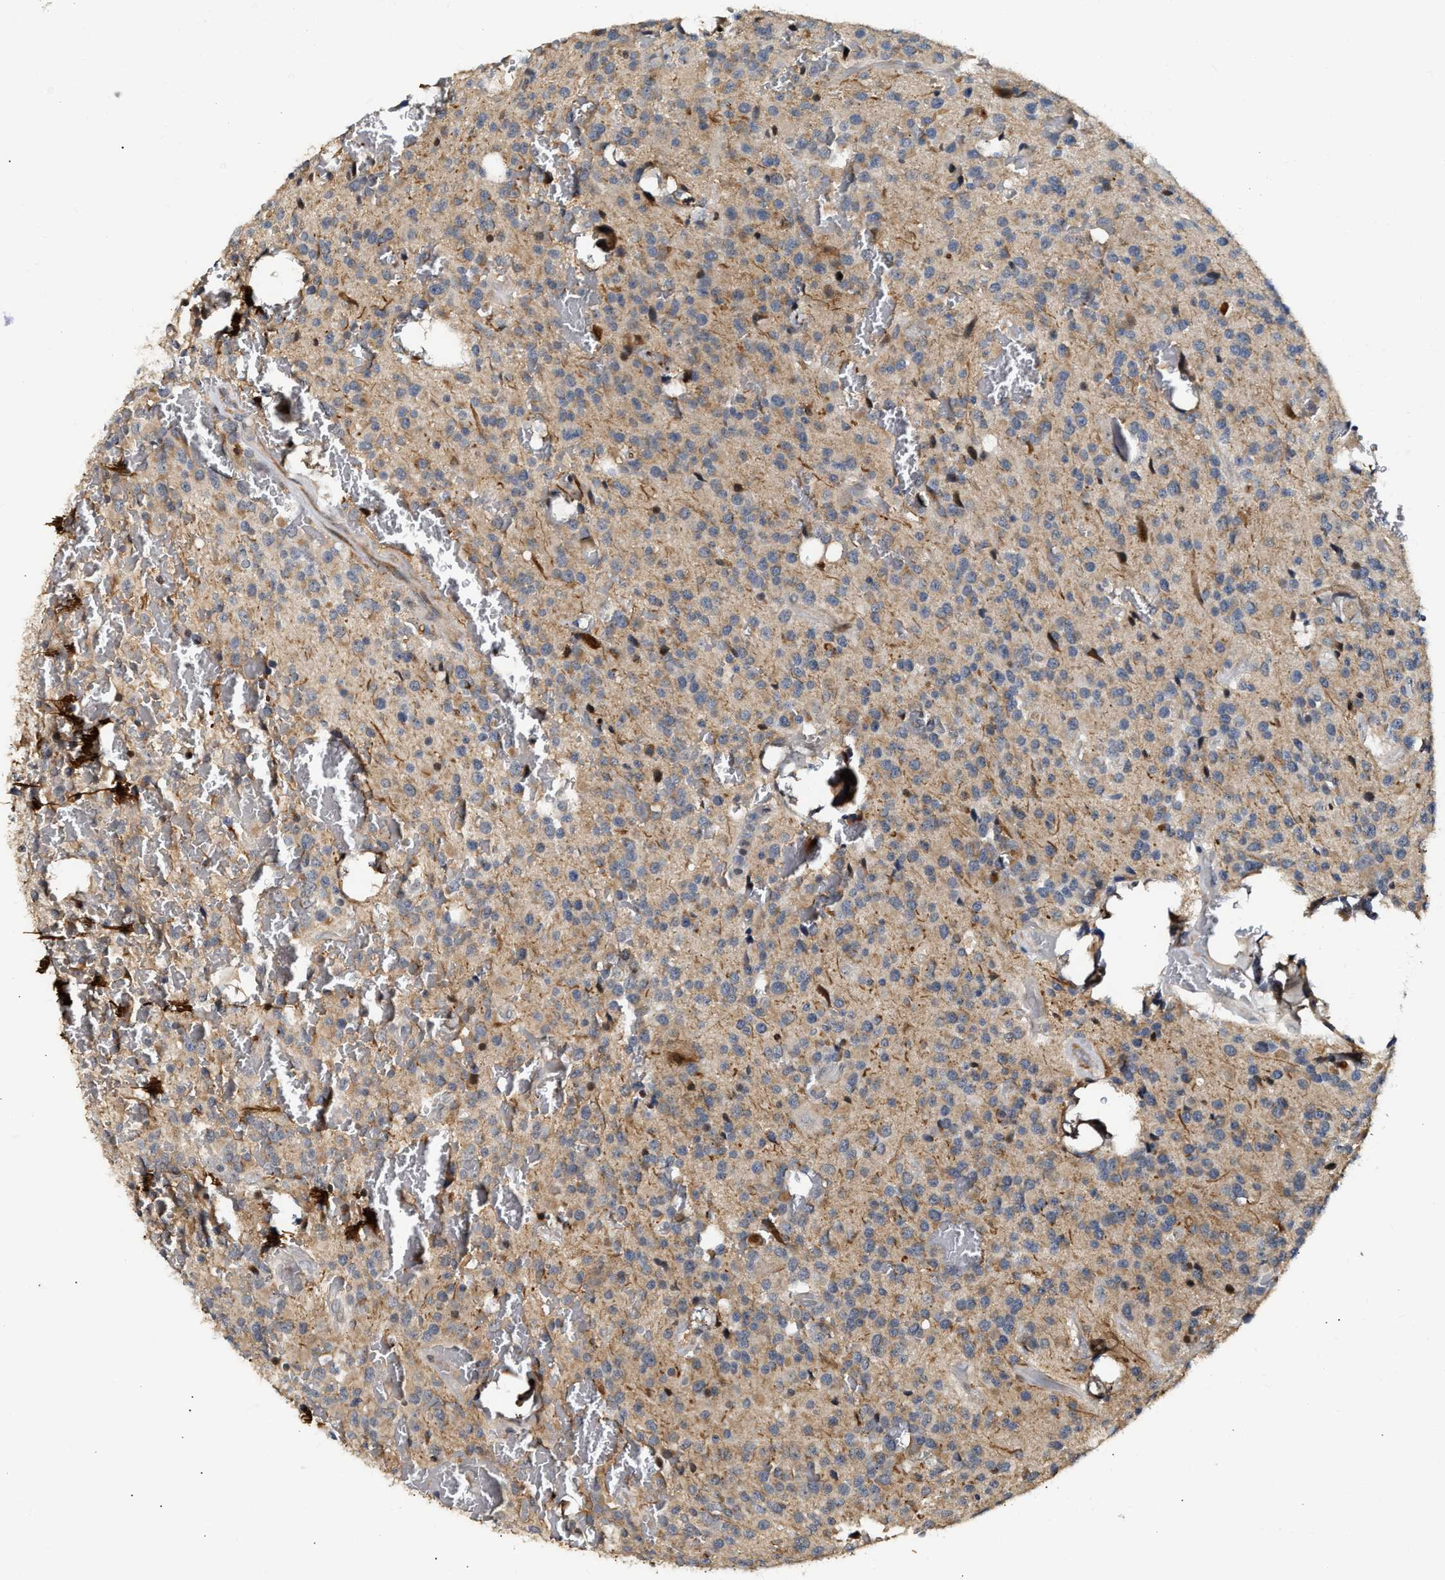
{"staining": {"intensity": "weak", "quantity": ">75%", "location": "cytoplasmic/membranous"}, "tissue": "glioma", "cell_type": "Tumor cells", "image_type": "cancer", "snomed": [{"axis": "morphology", "description": "Glioma, malignant, Low grade"}, {"axis": "topography", "description": "Brain"}], "caption": "Immunohistochemical staining of human low-grade glioma (malignant) reveals weak cytoplasmic/membranous protein expression in about >75% of tumor cells. (IHC, brightfield microscopy, high magnification).", "gene": "DEPTOR", "patient": {"sex": "male", "age": 58}}